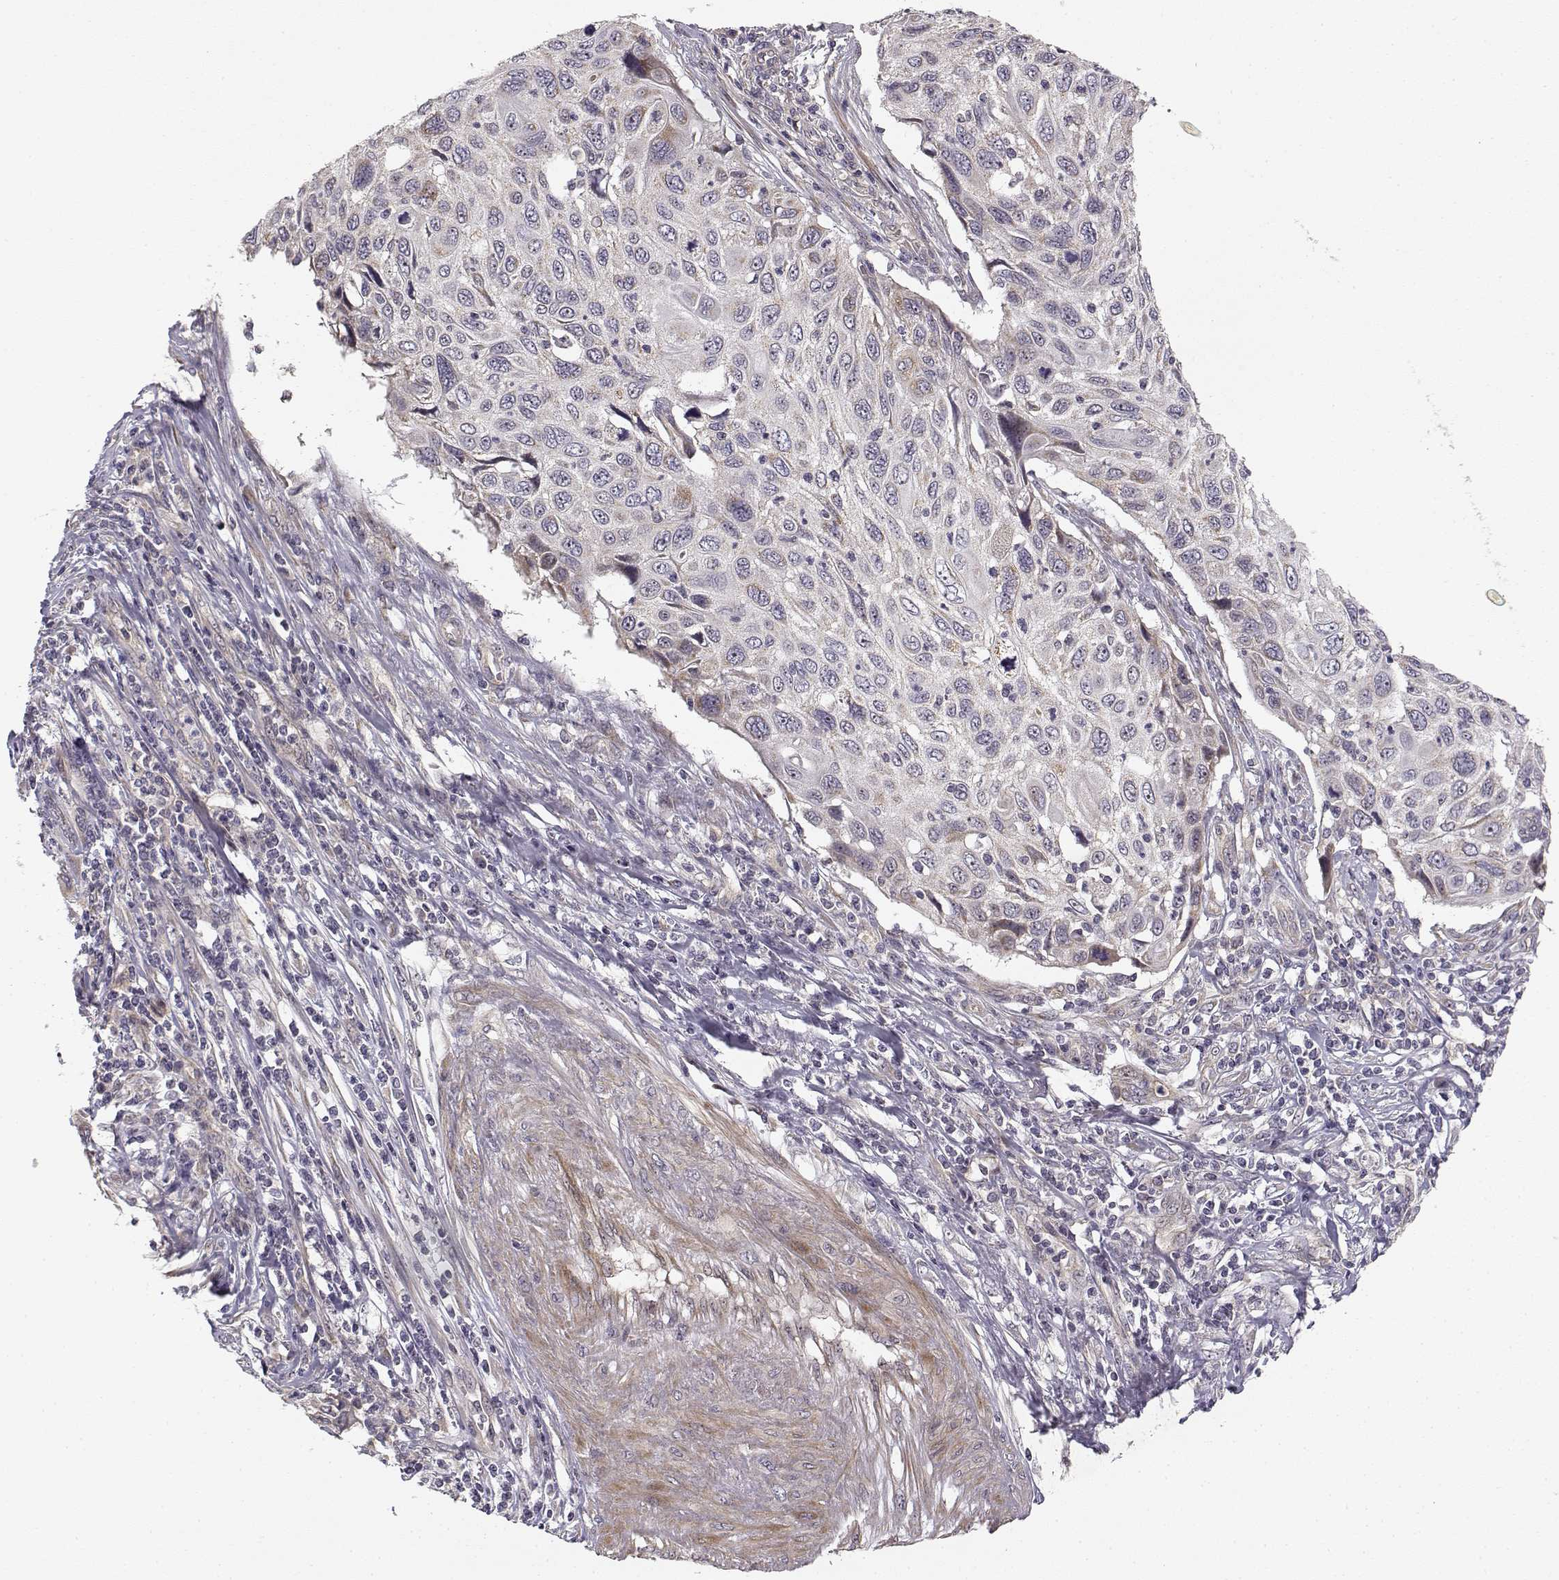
{"staining": {"intensity": "negative", "quantity": "none", "location": "none"}, "tissue": "cervical cancer", "cell_type": "Tumor cells", "image_type": "cancer", "snomed": [{"axis": "morphology", "description": "Squamous cell carcinoma, NOS"}, {"axis": "topography", "description": "Cervix"}], "caption": "Photomicrograph shows no significant protein positivity in tumor cells of cervical cancer (squamous cell carcinoma).", "gene": "MED12L", "patient": {"sex": "female", "age": 70}}